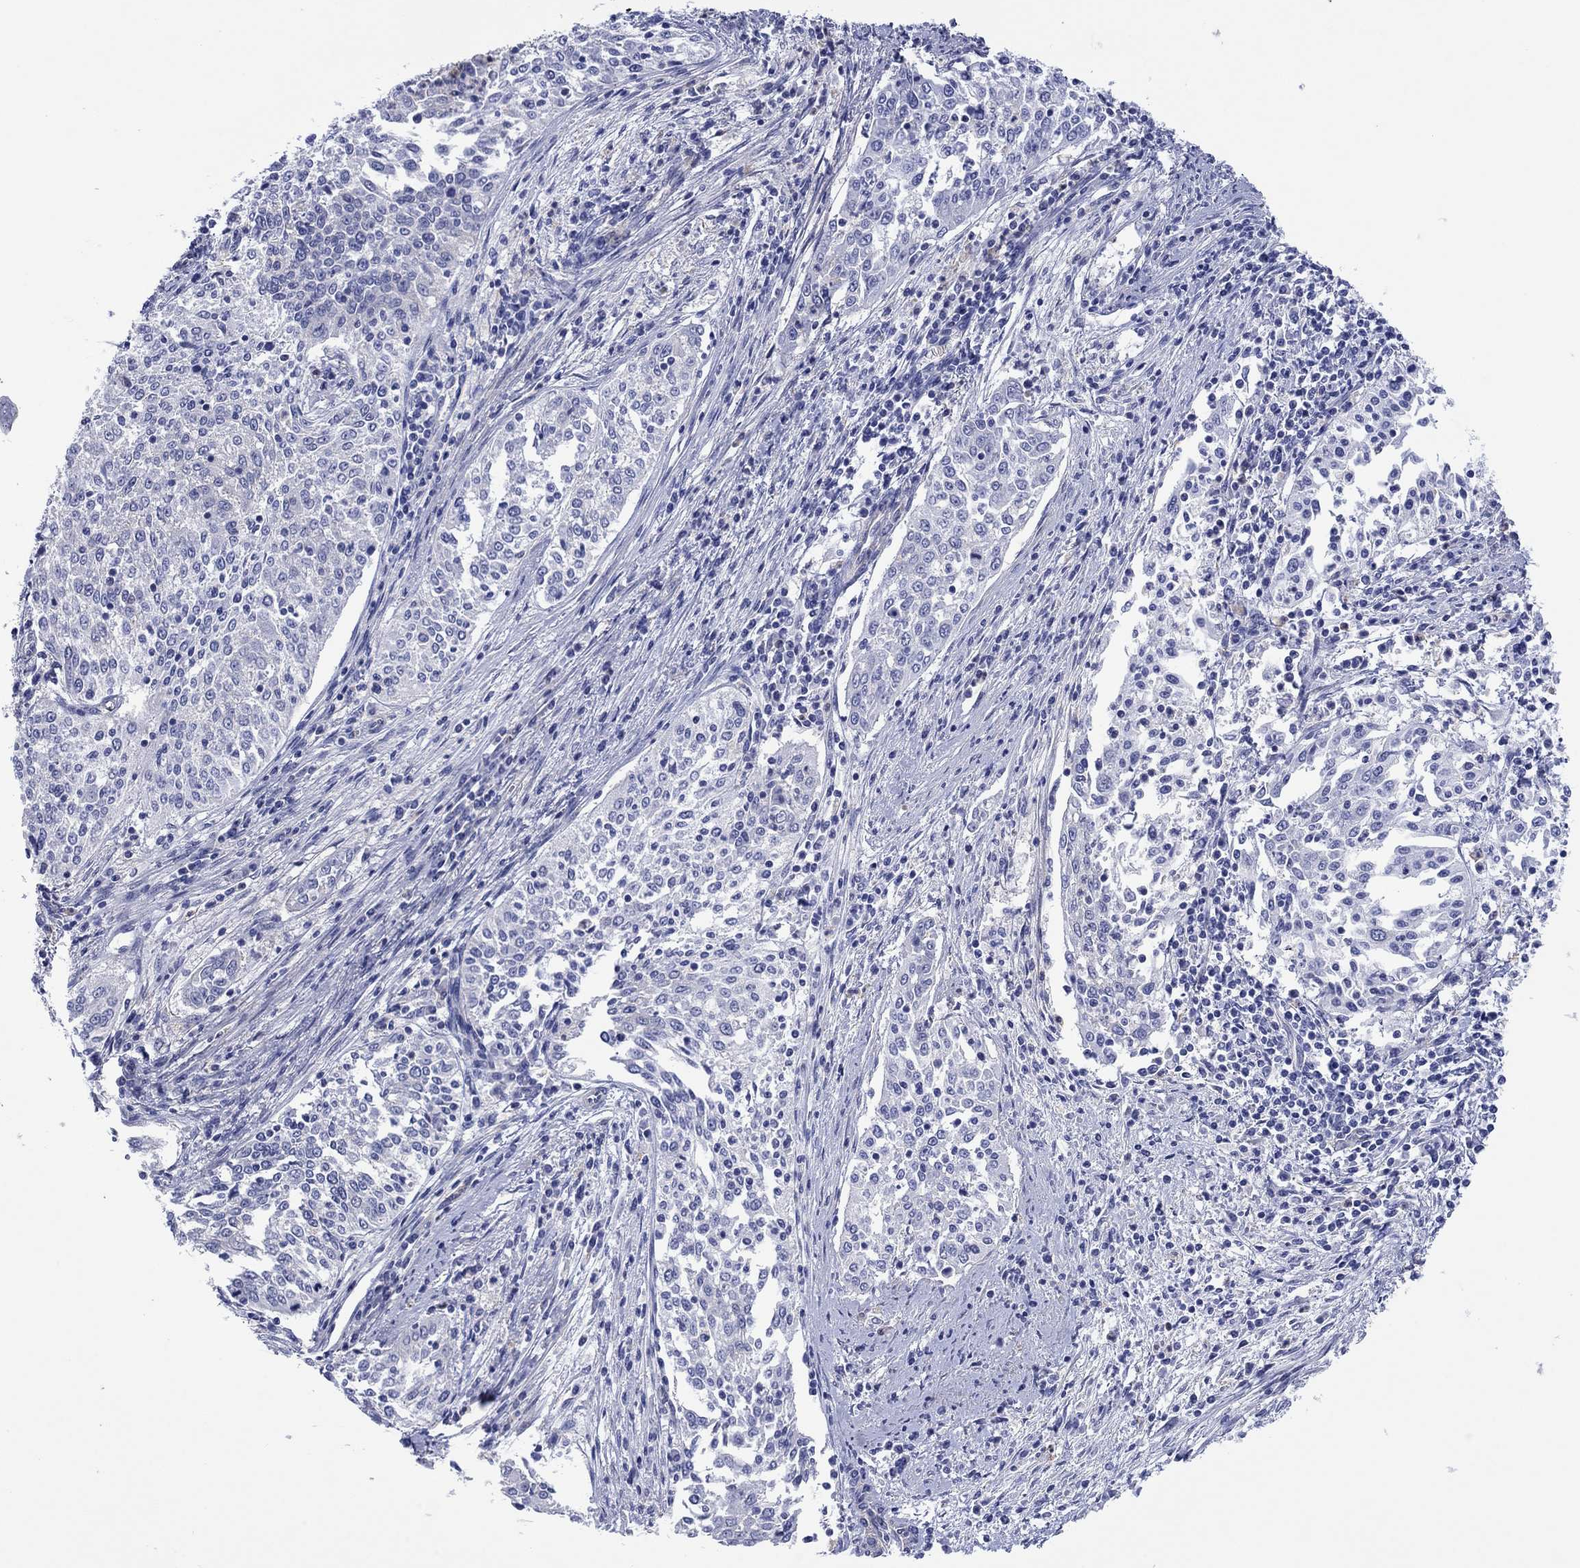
{"staining": {"intensity": "negative", "quantity": "none", "location": "none"}, "tissue": "cervical cancer", "cell_type": "Tumor cells", "image_type": "cancer", "snomed": [{"axis": "morphology", "description": "Squamous cell carcinoma, NOS"}, {"axis": "topography", "description": "Cervix"}], "caption": "DAB immunohistochemical staining of human cervical cancer (squamous cell carcinoma) reveals no significant expression in tumor cells.", "gene": "TPRN", "patient": {"sex": "female", "age": 41}}